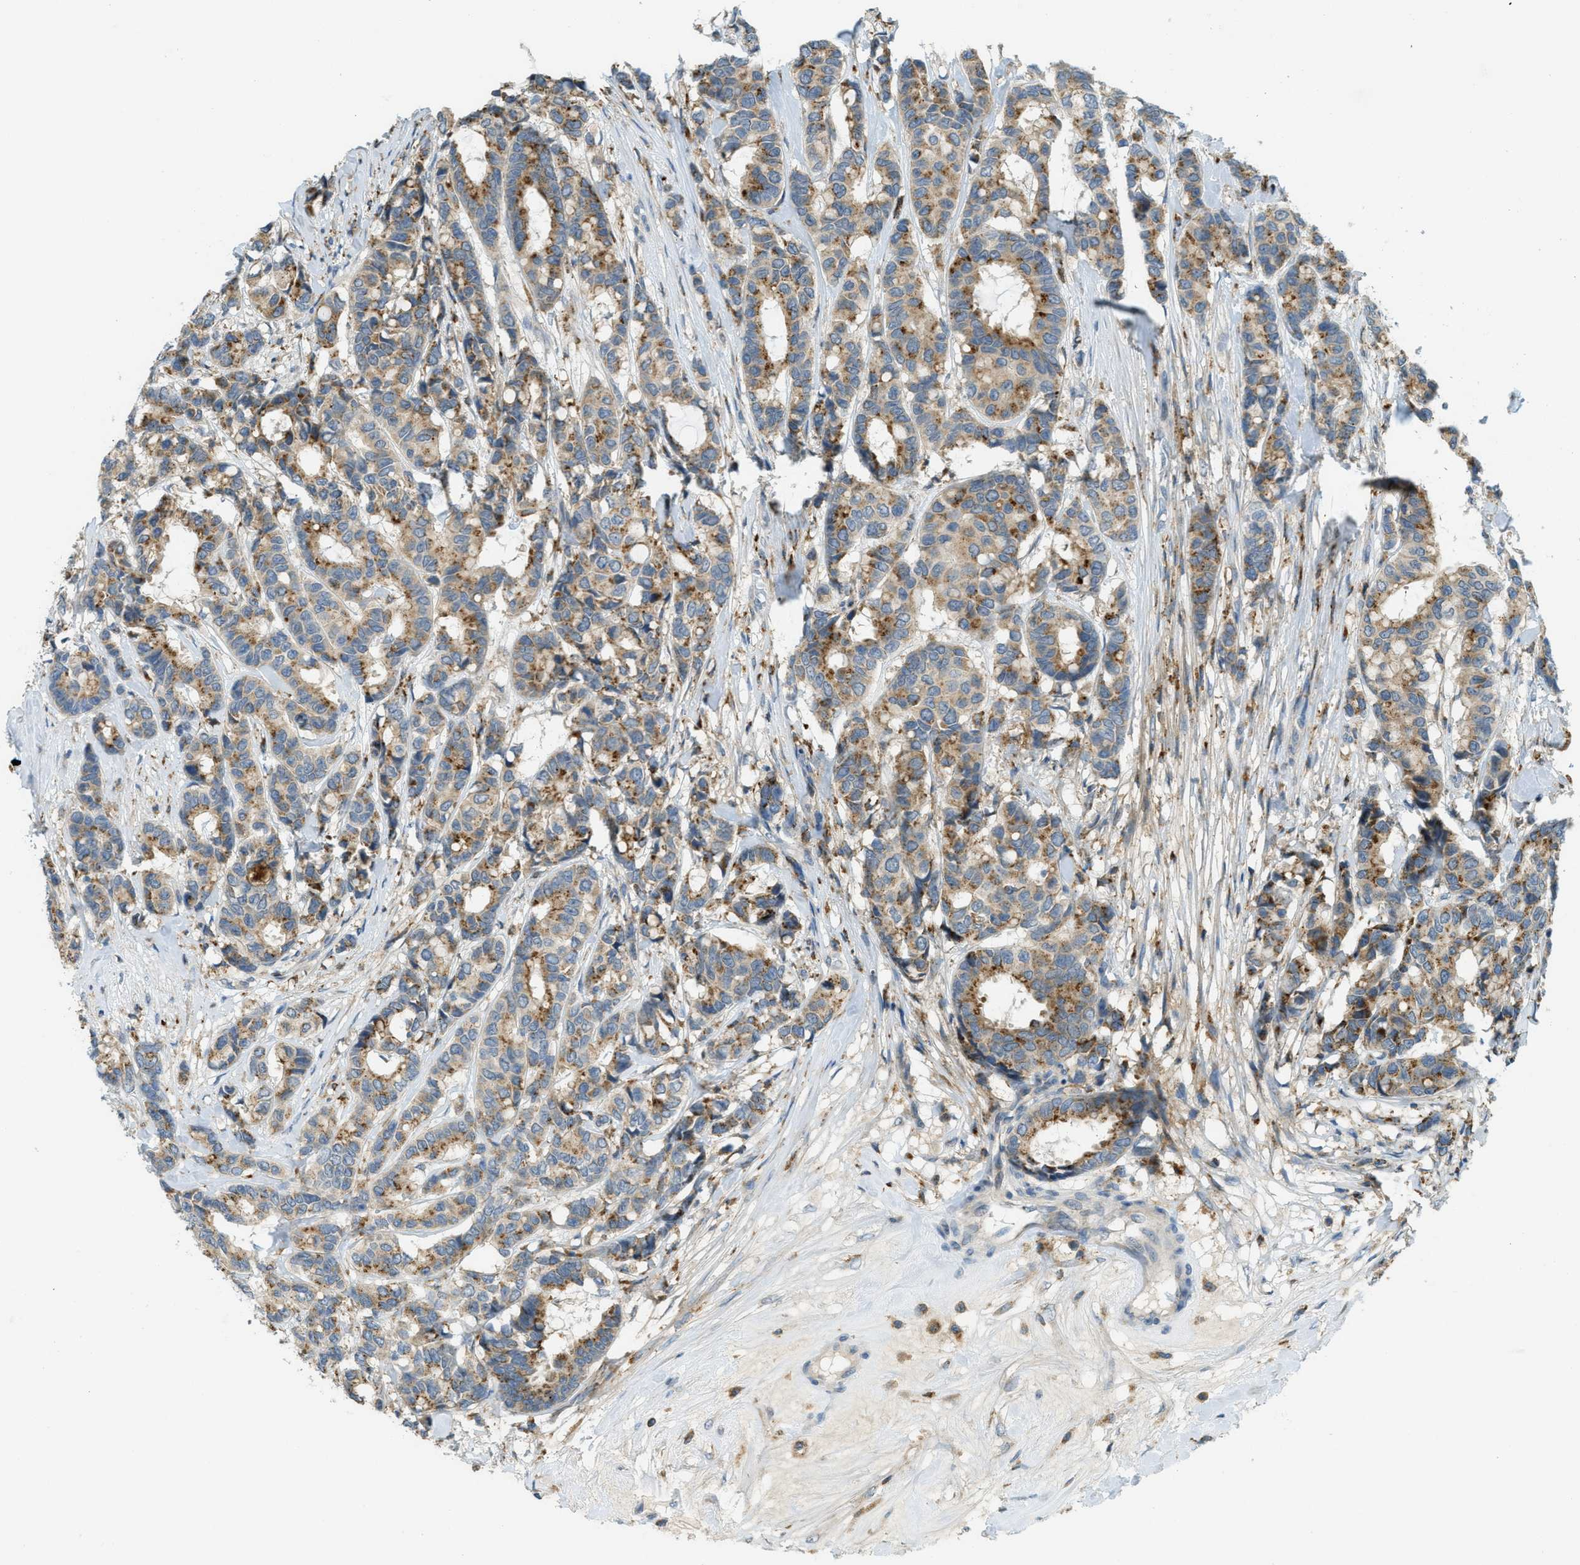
{"staining": {"intensity": "moderate", "quantity": ">75%", "location": "cytoplasmic/membranous"}, "tissue": "breast cancer", "cell_type": "Tumor cells", "image_type": "cancer", "snomed": [{"axis": "morphology", "description": "Duct carcinoma"}, {"axis": "topography", "description": "Breast"}], "caption": "A medium amount of moderate cytoplasmic/membranous staining is present in about >75% of tumor cells in breast cancer tissue.", "gene": "PLBD2", "patient": {"sex": "female", "age": 87}}